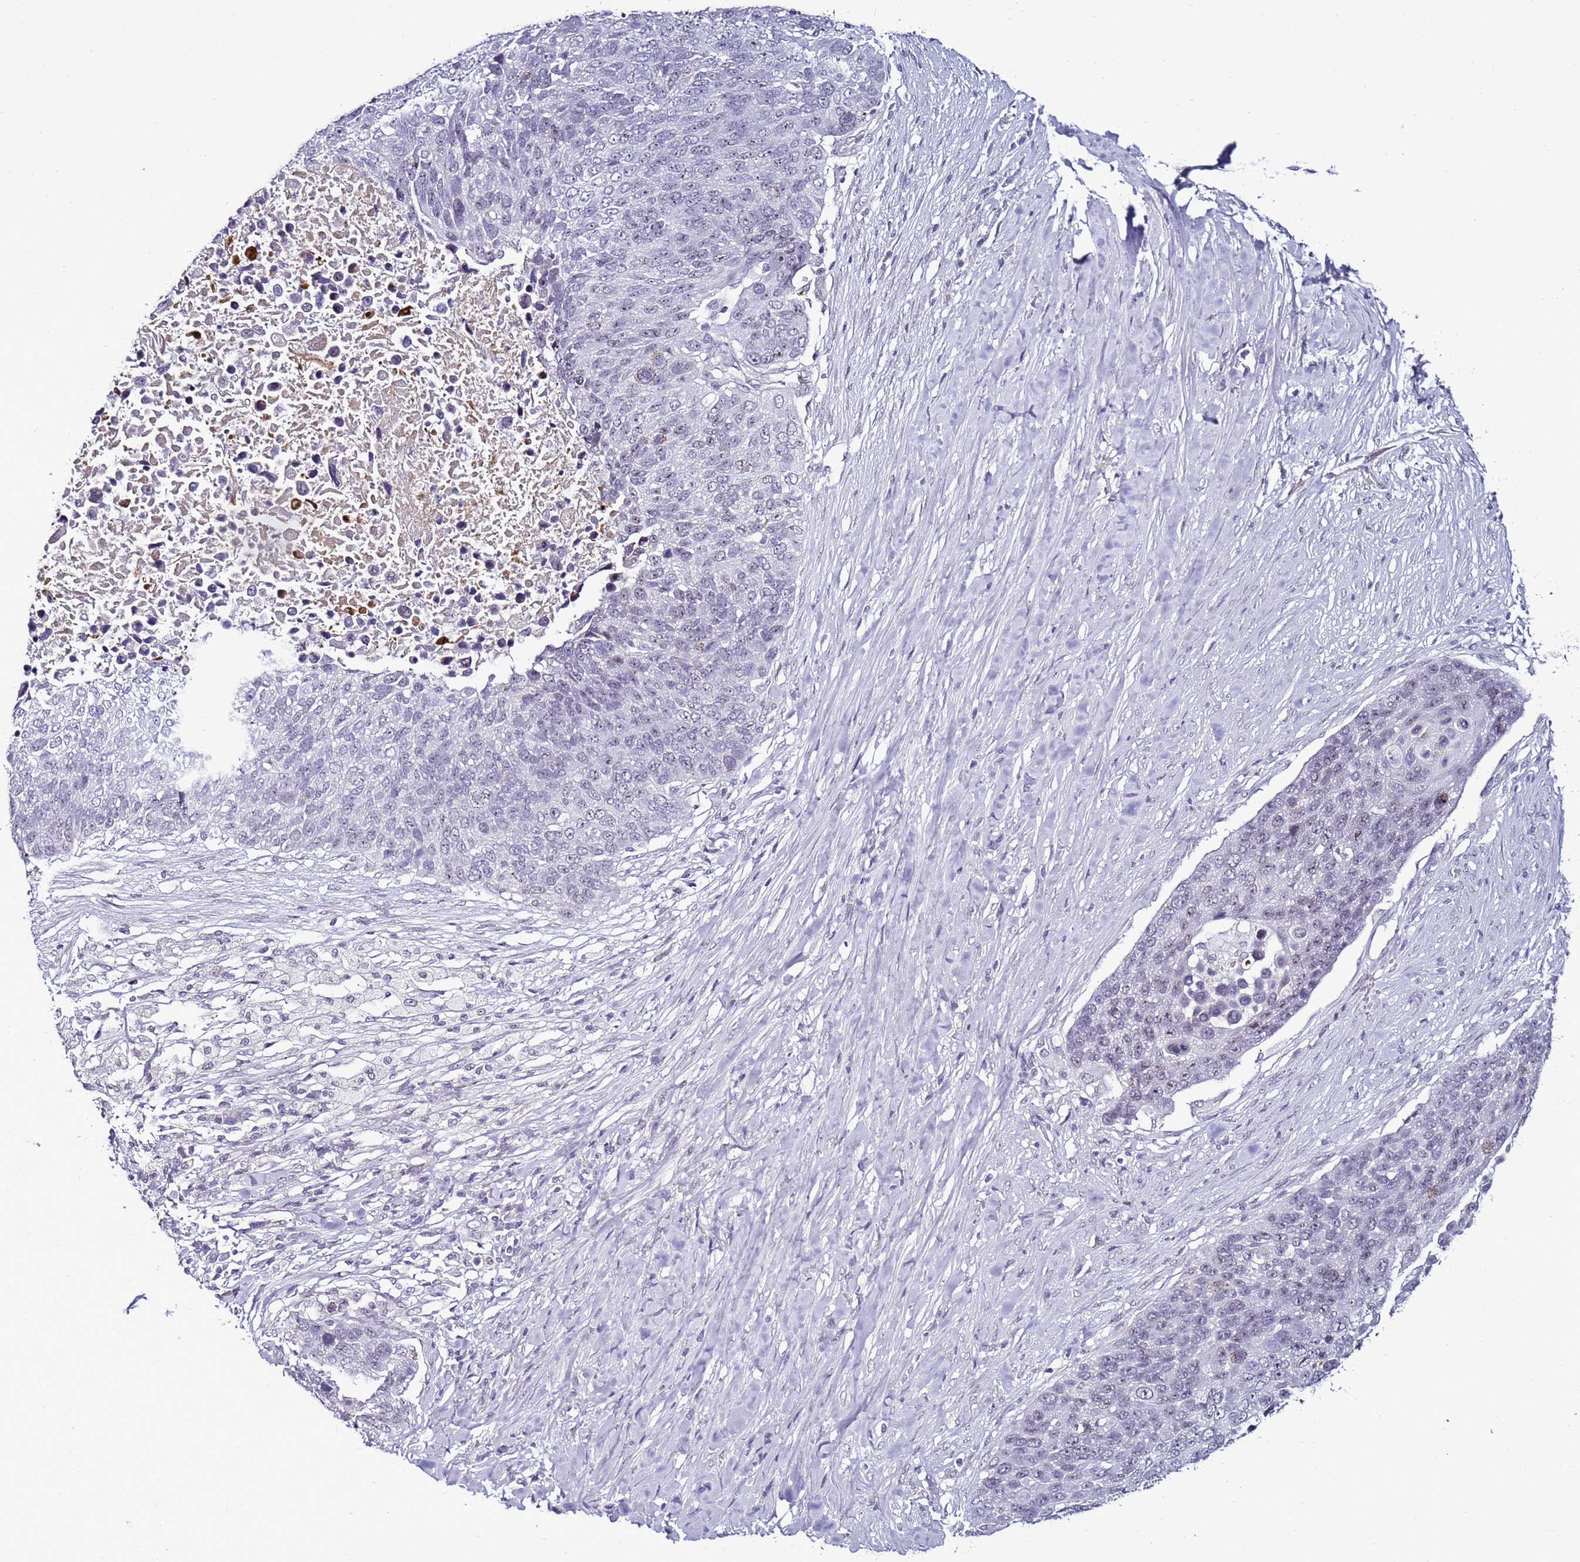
{"staining": {"intensity": "negative", "quantity": "none", "location": "none"}, "tissue": "lung cancer", "cell_type": "Tumor cells", "image_type": "cancer", "snomed": [{"axis": "morphology", "description": "Normal tissue, NOS"}, {"axis": "morphology", "description": "Squamous cell carcinoma, NOS"}, {"axis": "topography", "description": "Lymph node"}, {"axis": "topography", "description": "Lung"}], "caption": "Tumor cells are negative for brown protein staining in lung cancer.", "gene": "PSMA7", "patient": {"sex": "male", "age": 66}}